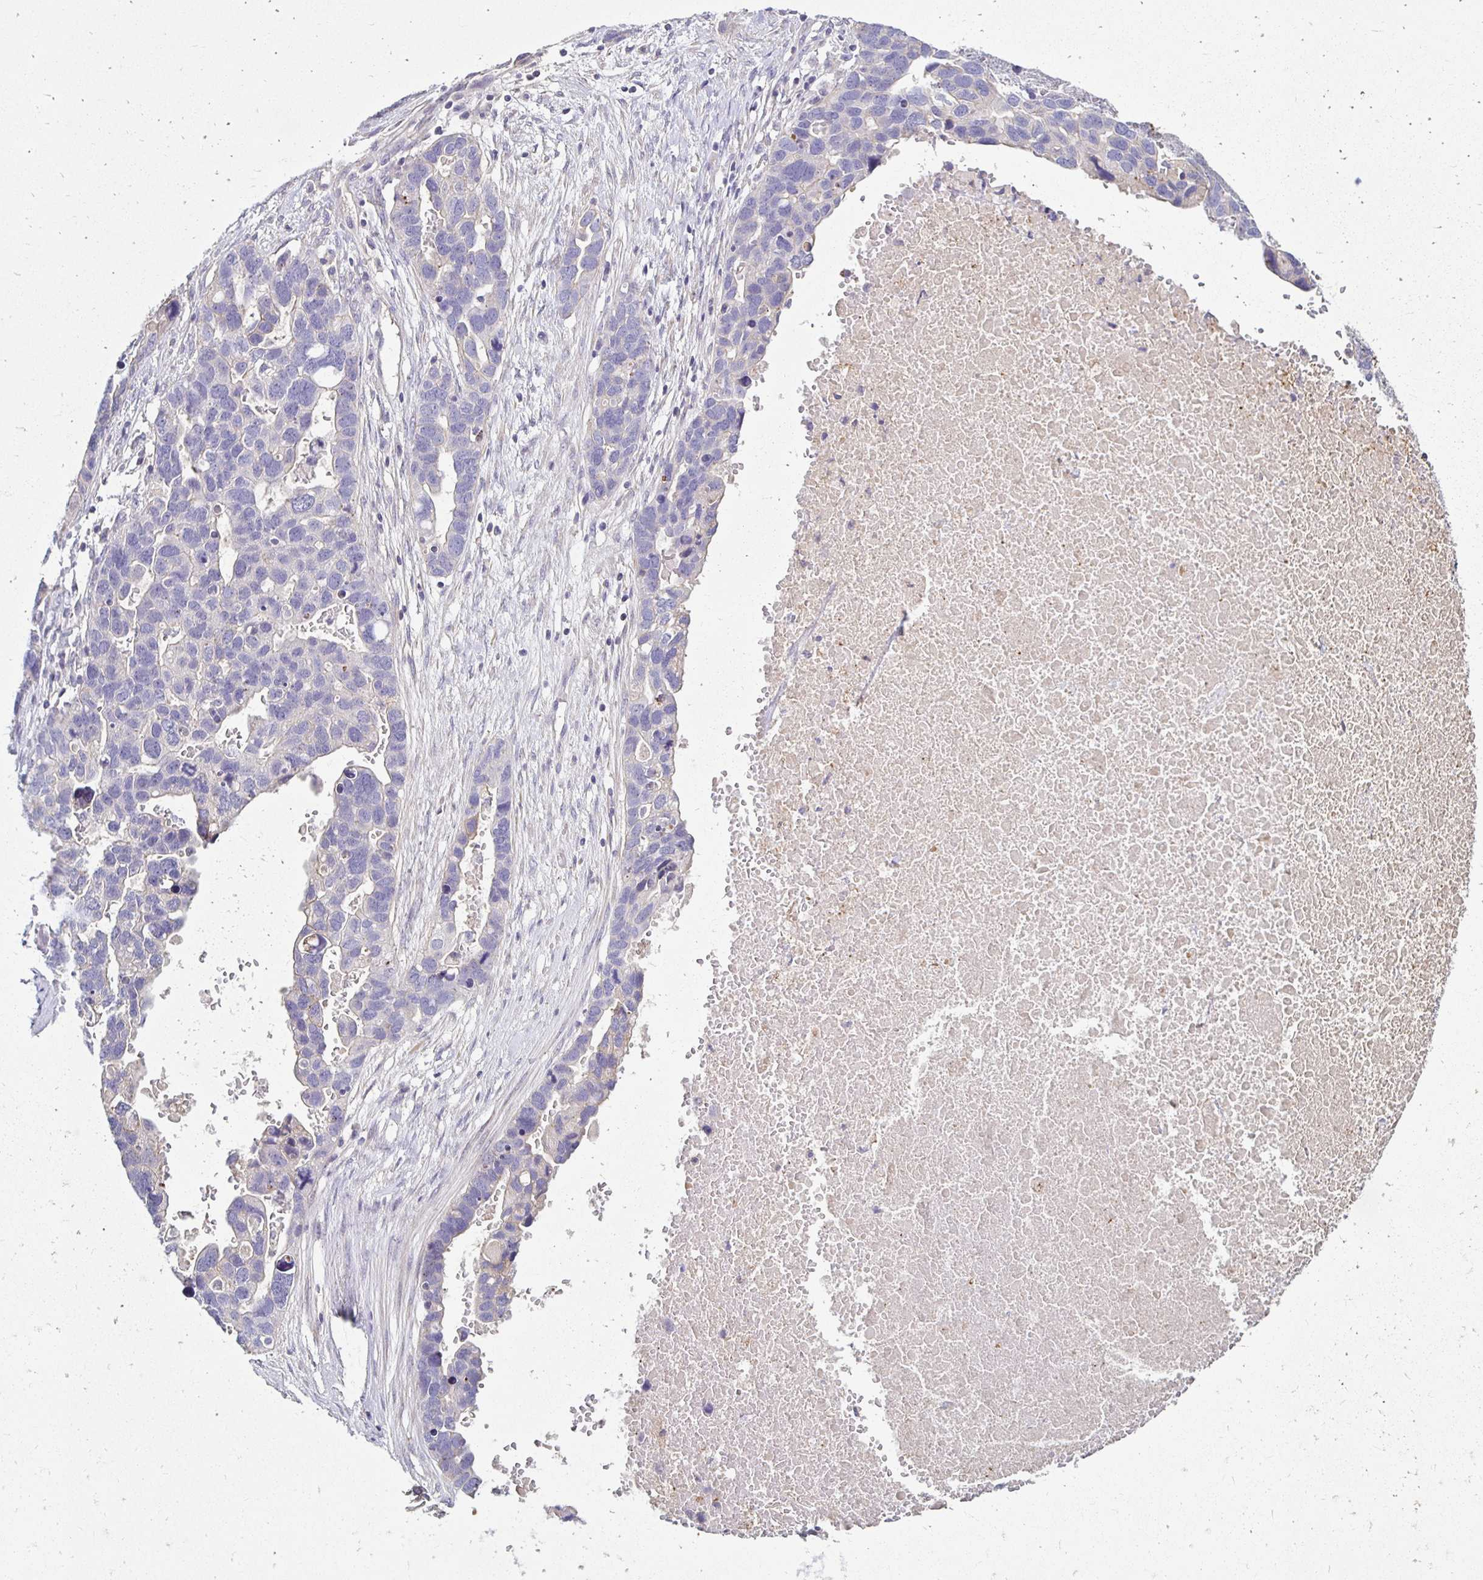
{"staining": {"intensity": "negative", "quantity": "none", "location": "none"}, "tissue": "ovarian cancer", "cell_type": "Tumor cells", "image_type": "cancer", "snomed": [{"axis": "morphology", "description": "Cystadenocarcinoma, serous, NOS"}, {"axis": "topography", "description": "Ovary"}], "caption": "IHC image of neoplastic tissue: serous cystadenocarcinoma (ovarian) stained with DAB displays no significant protein staining in tumor cells.", "gene": "AKAP6", "patient": {"sex": "female", "age": 54}}